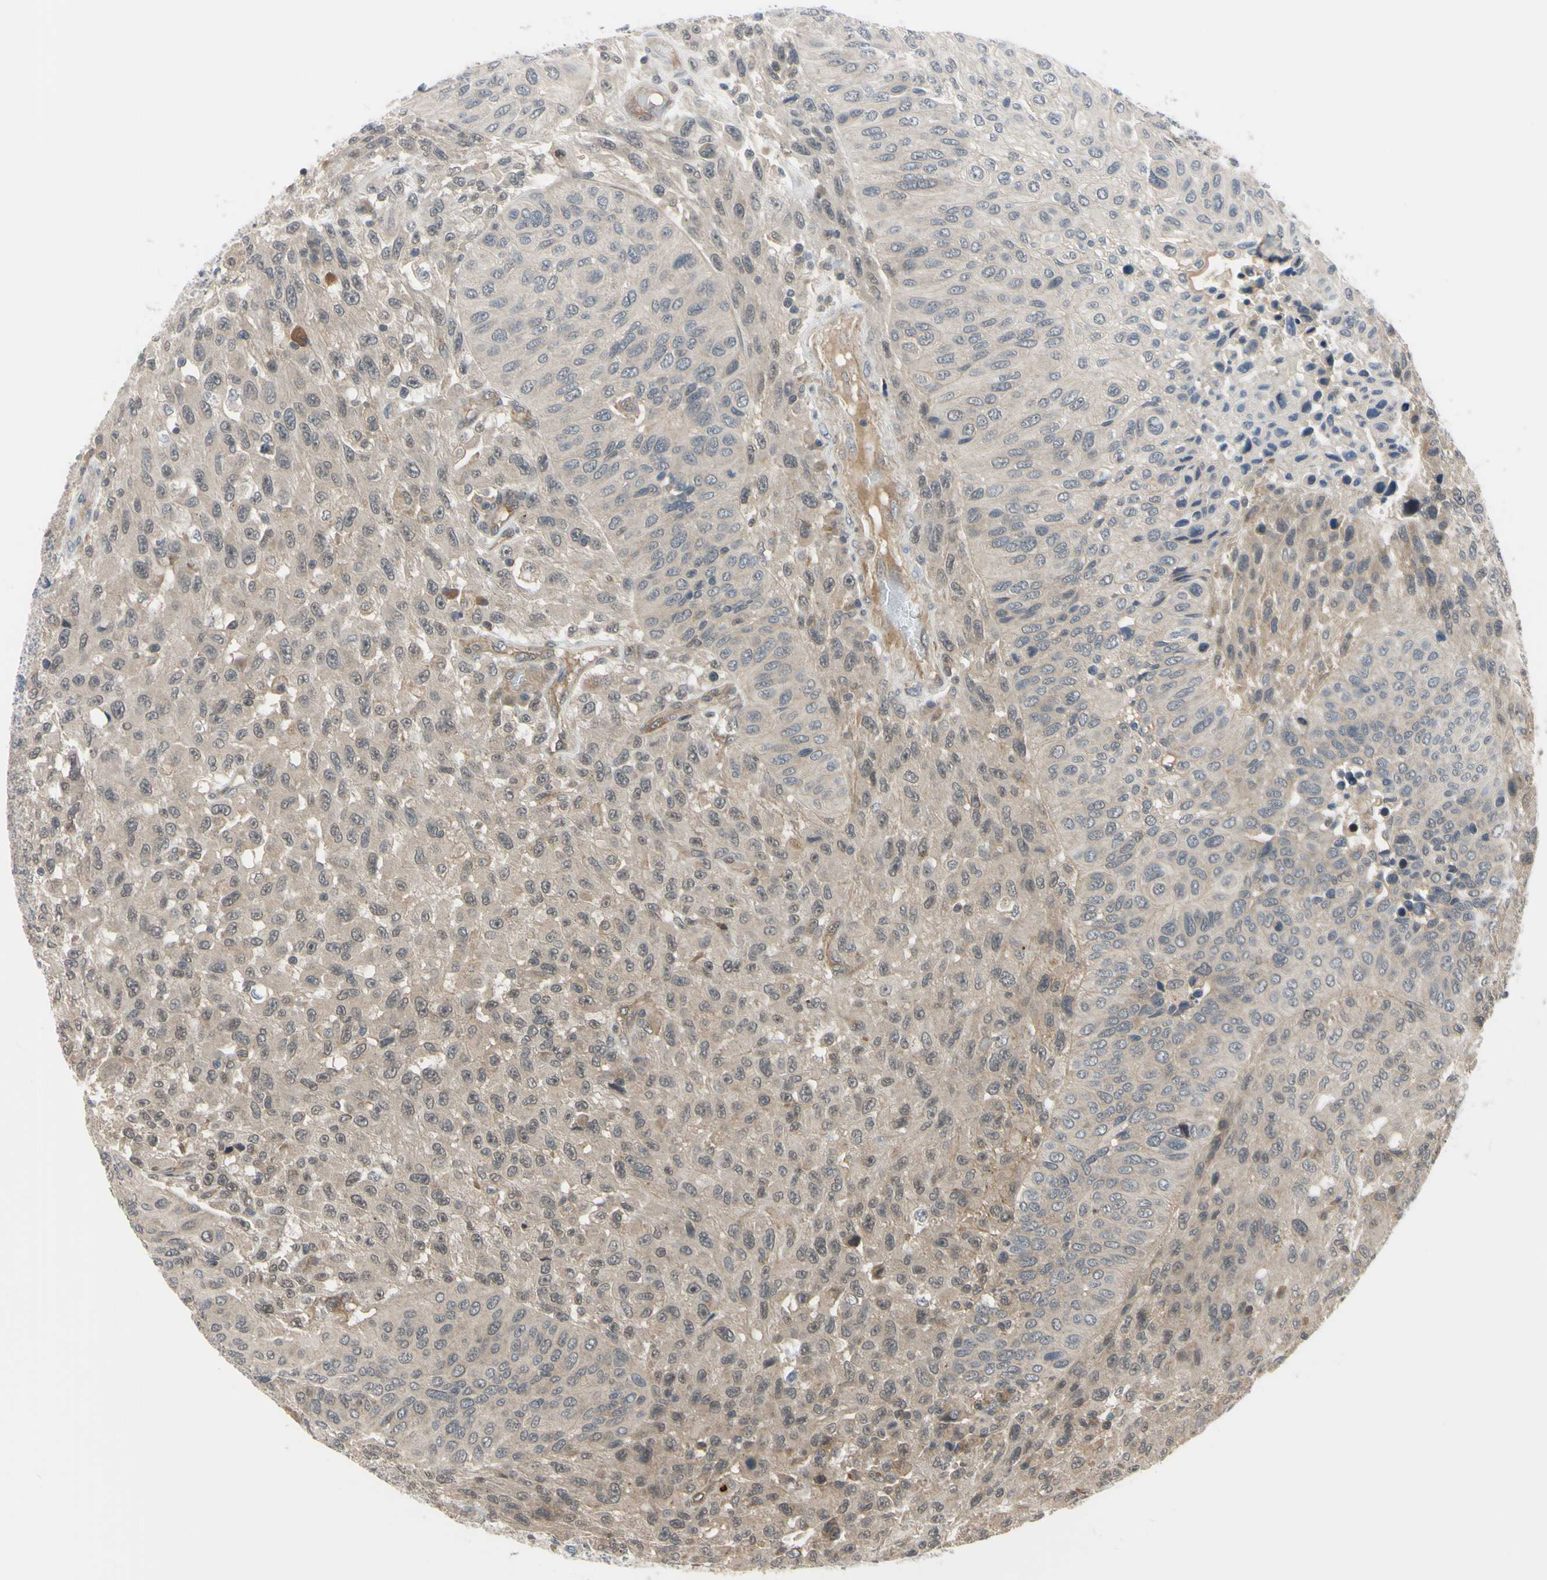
{"staining": {"intensity": "moderate", "quantity": "25%-75%", "location": "cytoplasmic/membranous"}, "tissue": "urothelial cancer", "cell_type": "Tumor cells", "image_type": "cancer", "snomed": [{"axis": "morphology", "description": "Urothelial carcinoma, High grade"}, {"axis": "topography", "description": "Urinary bladder"}], "caption": "Immunohistochemical staining of urothelial cancer shows medium levels of moderate cytoplasmic/membranous positivity in about 25%-75% of tumor cells.", "gene": "COMMD9", "patient": {"sex": "male", "age": 66}}